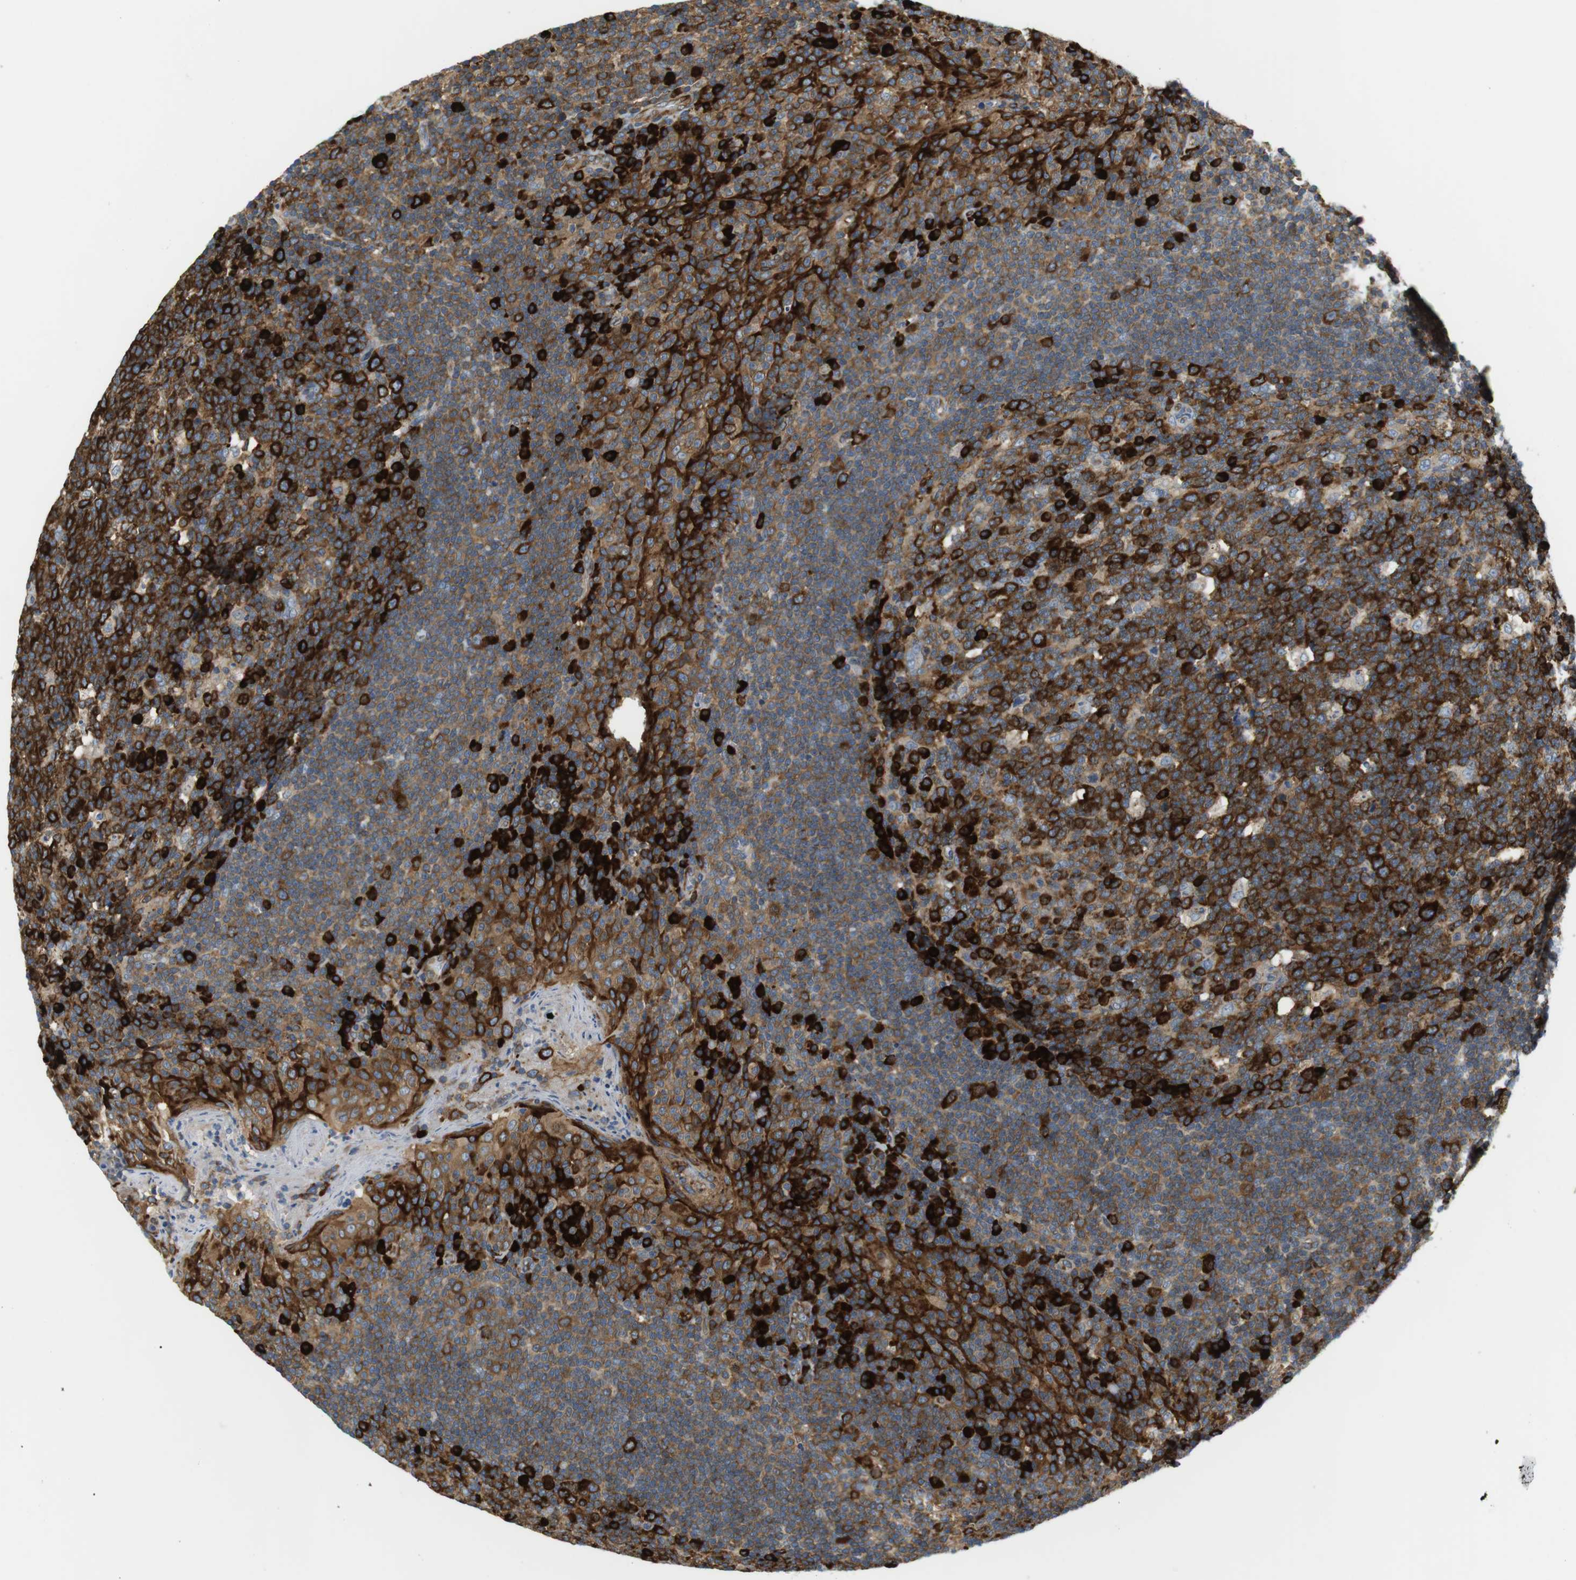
{"staining": {"intensity": "strong", "quantity": ">75%", "location": "cytoplasmic/membranous"}, "tissue": "tonsil", "cell_type": "Germinal center cells", "image_type": "normal", "snomed": [{"axis": "morphology", "description": "Normal tissue, NOS"}, {"axis": "topography", "description": "Tonsil"}], "caption": "Immunohistochemistry (IHC) of benign tonsil demonstrates high levels of strong cytoplasmic/membranous staining in approximately >75% of germinal center cells. The staining was performed using DAB (3,3'-diaminobenzidine) to visualize the protein expression in brown, while the nuclei were stained in blue with hematoxylin (Magnification: 20x).", "gene": "TMEM200A", "patient": {"sex": "male", "age": 17}}